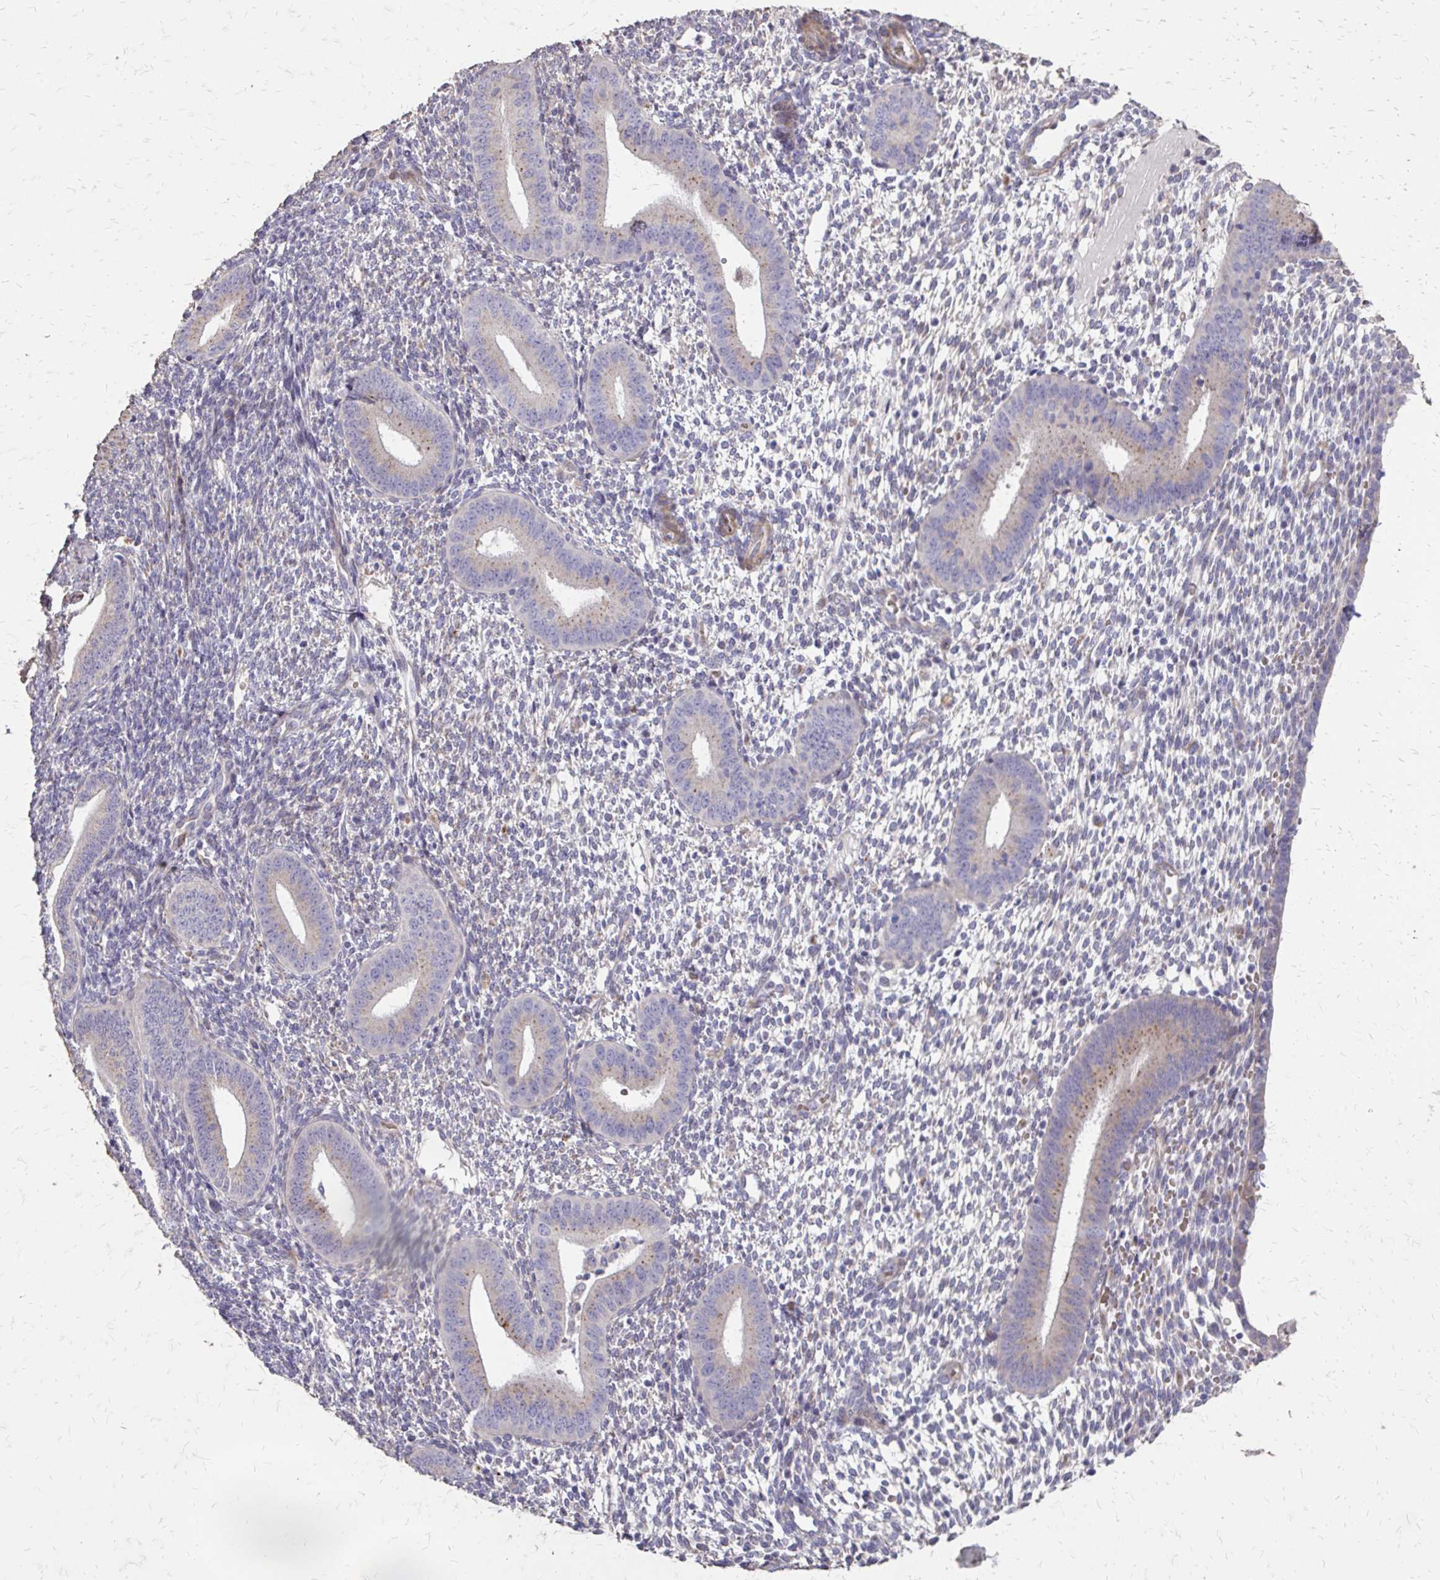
{"staining": {"intensity": "negative", "quantity": "none", "location": "none"}, "tissue": "endometrium", "cell_type": "Cells in endometrial stroma", "image_type": "normal", "snomed": [{"axis": "morphology", "description": "Normal tissue, NOS"}, {"axis": "topography", "description": "Endometrium"}], "caption": "Immunohistochemistry (IHC) of benign endometrium exhibits no staining in cells in endometrial stroma.", "gene": "MYORG", "patient": {"sex": "female", "age": 40}}